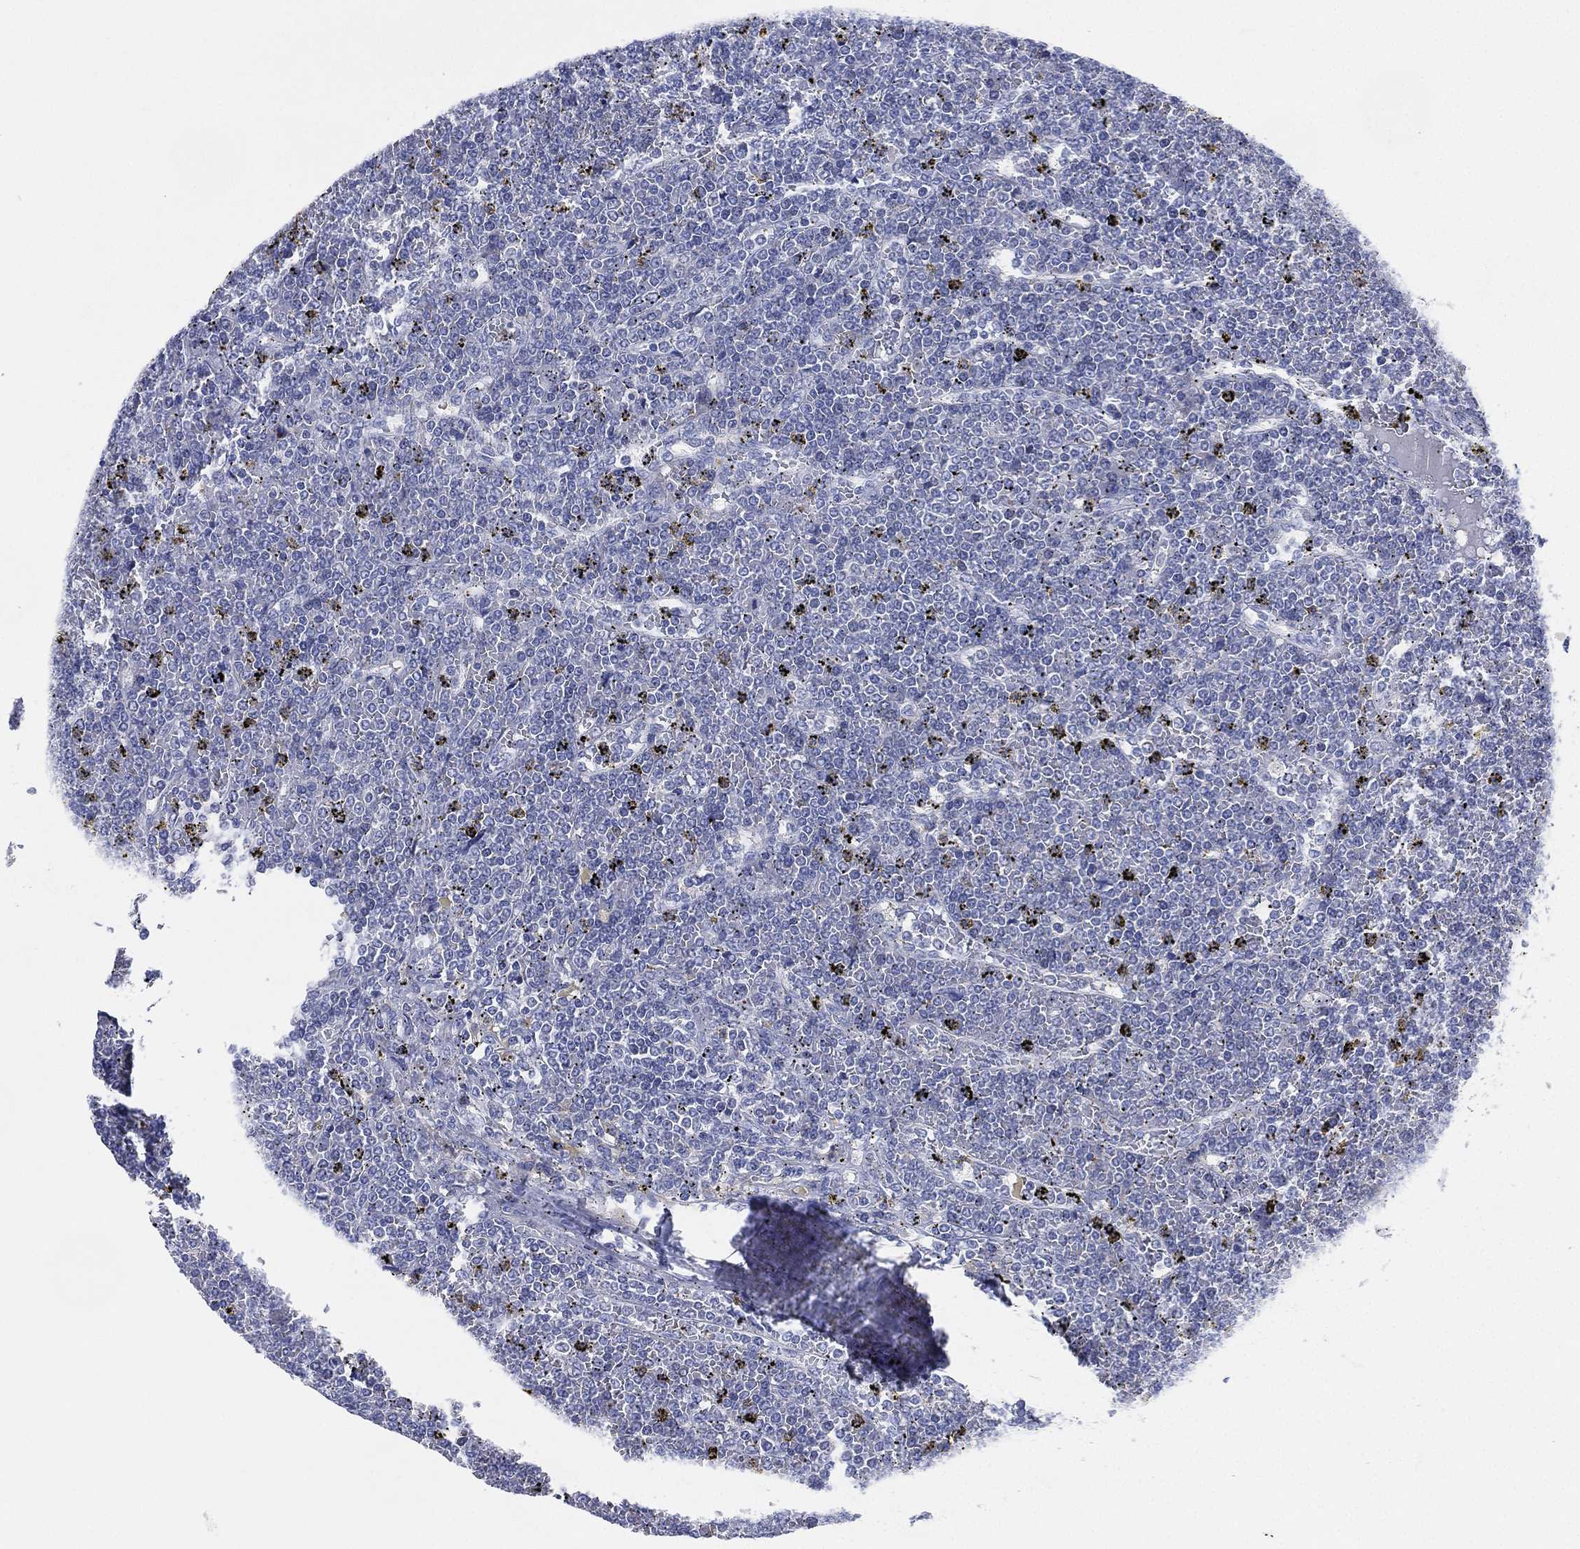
{"staining": {"intensity": "negative", "quantity": "none", "location": "none"}, "tissue": "lymphoma", "cell_type": "Tumor cells", "image_type": "cancer", "snomed": [{"axis": "morphology", "description": "Malignant lymphoma, non-Hodgkin's type, Low grade"}, {"axis": "topography", "description": "Spleen"}], "caption": "Immunohistochemistry (IHC) of human low-grade malignant lymphoma, non-Hodgkin's type shows no positivity in tumor cells. (DAB (3,3'-diaminobenzidine) IHC with hematoxylin counter stain).", "gene": "ADAD2", "patient": {"sex": "female", "age": 19}}